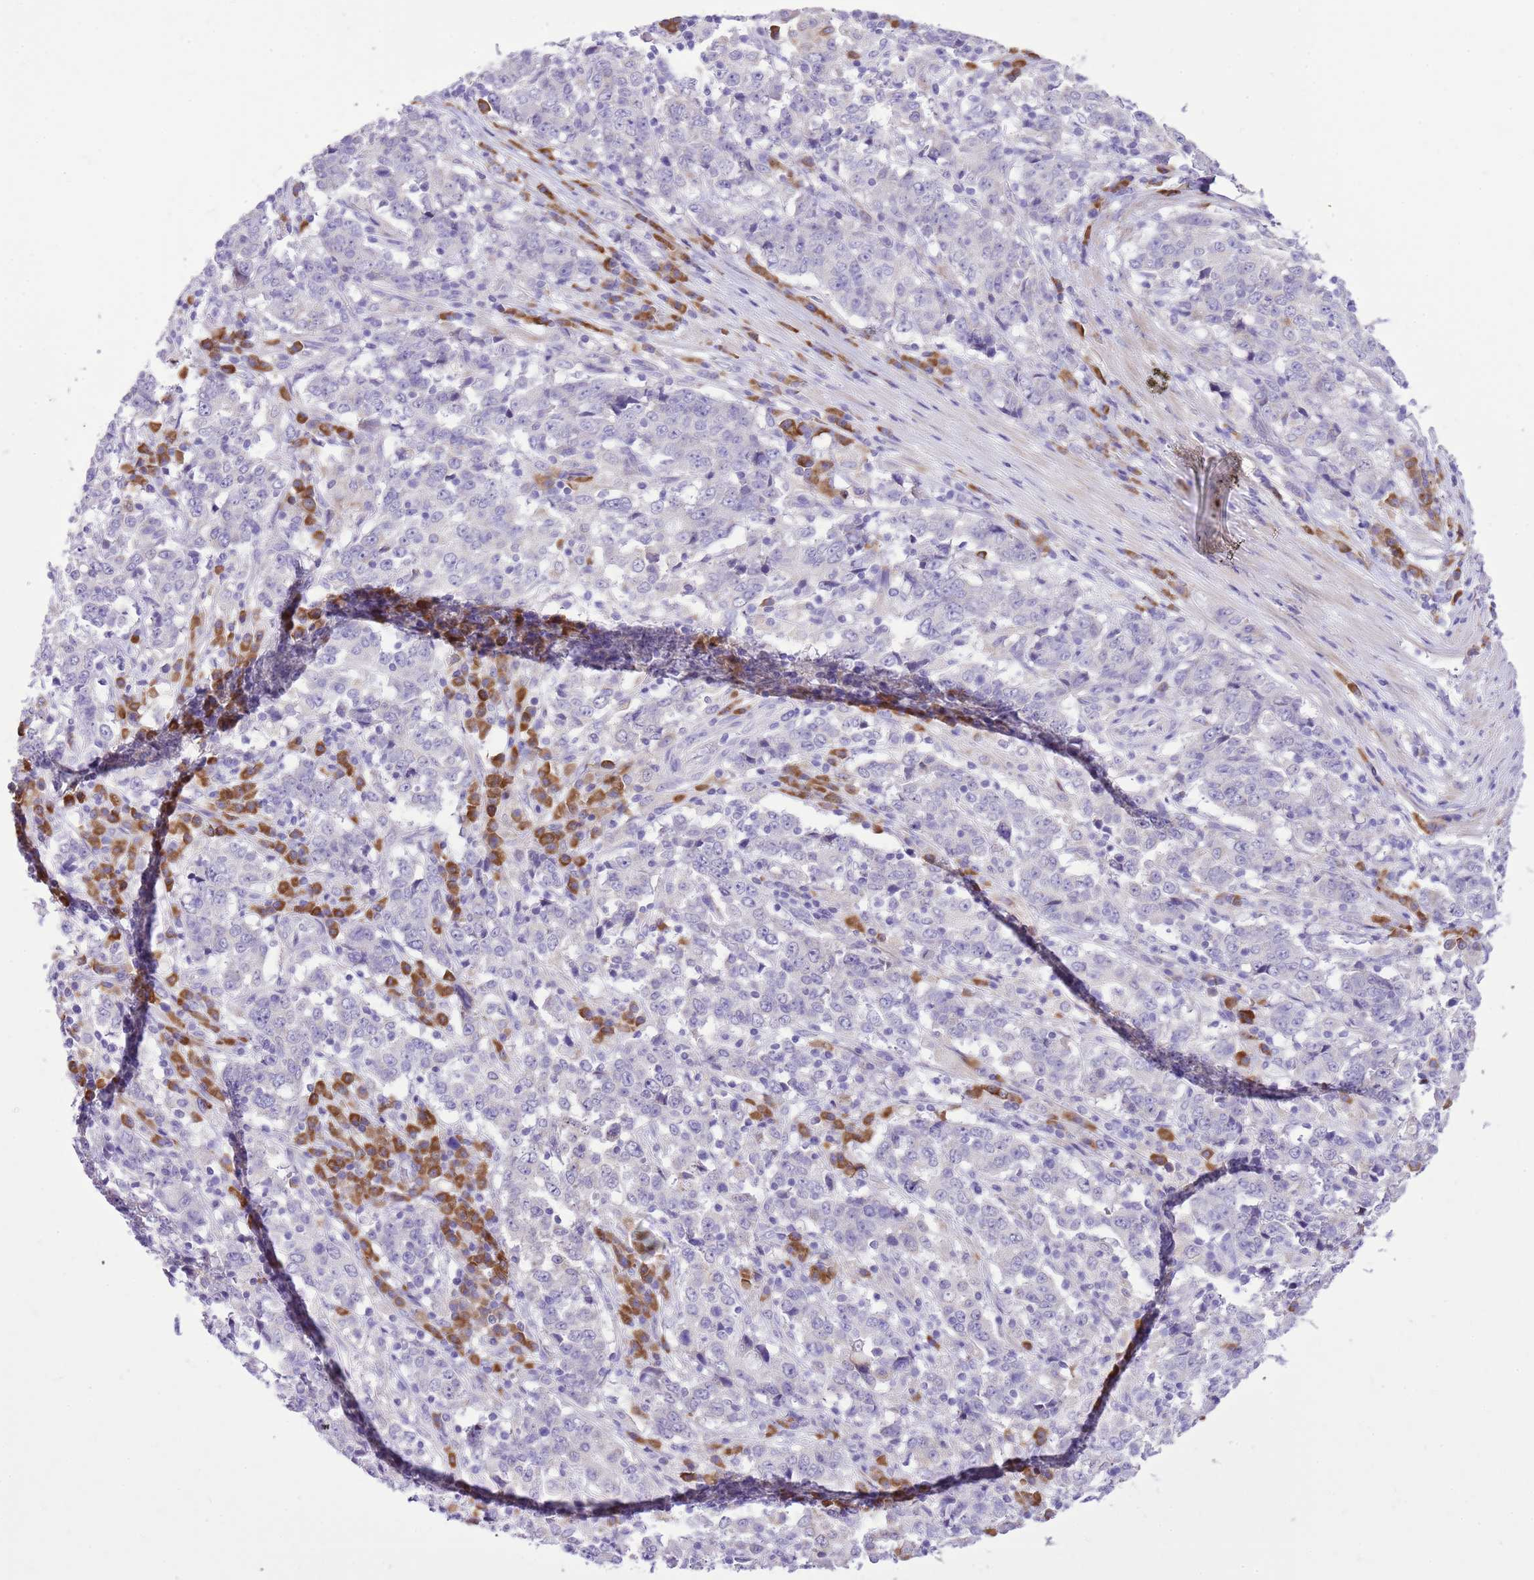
{"staining": {"intensity": "negative", "quantity": "none", "location": "none"}, "tissue": "stomach cancer", "cell_type": "Tumor cells", "image_type": "cancer", "snomed": [{"axis": "morphology", "description": "Adenocarcinoma, NOS"}, {"axis": "topography", "description": "Stomach"}], "caption": "Stomach adenocarcinoma was stained to show a protein in brown. There is no significant staining in tumor cells.", "gene": "AAR2", "patient": {"sex": "male", "age": 59}}